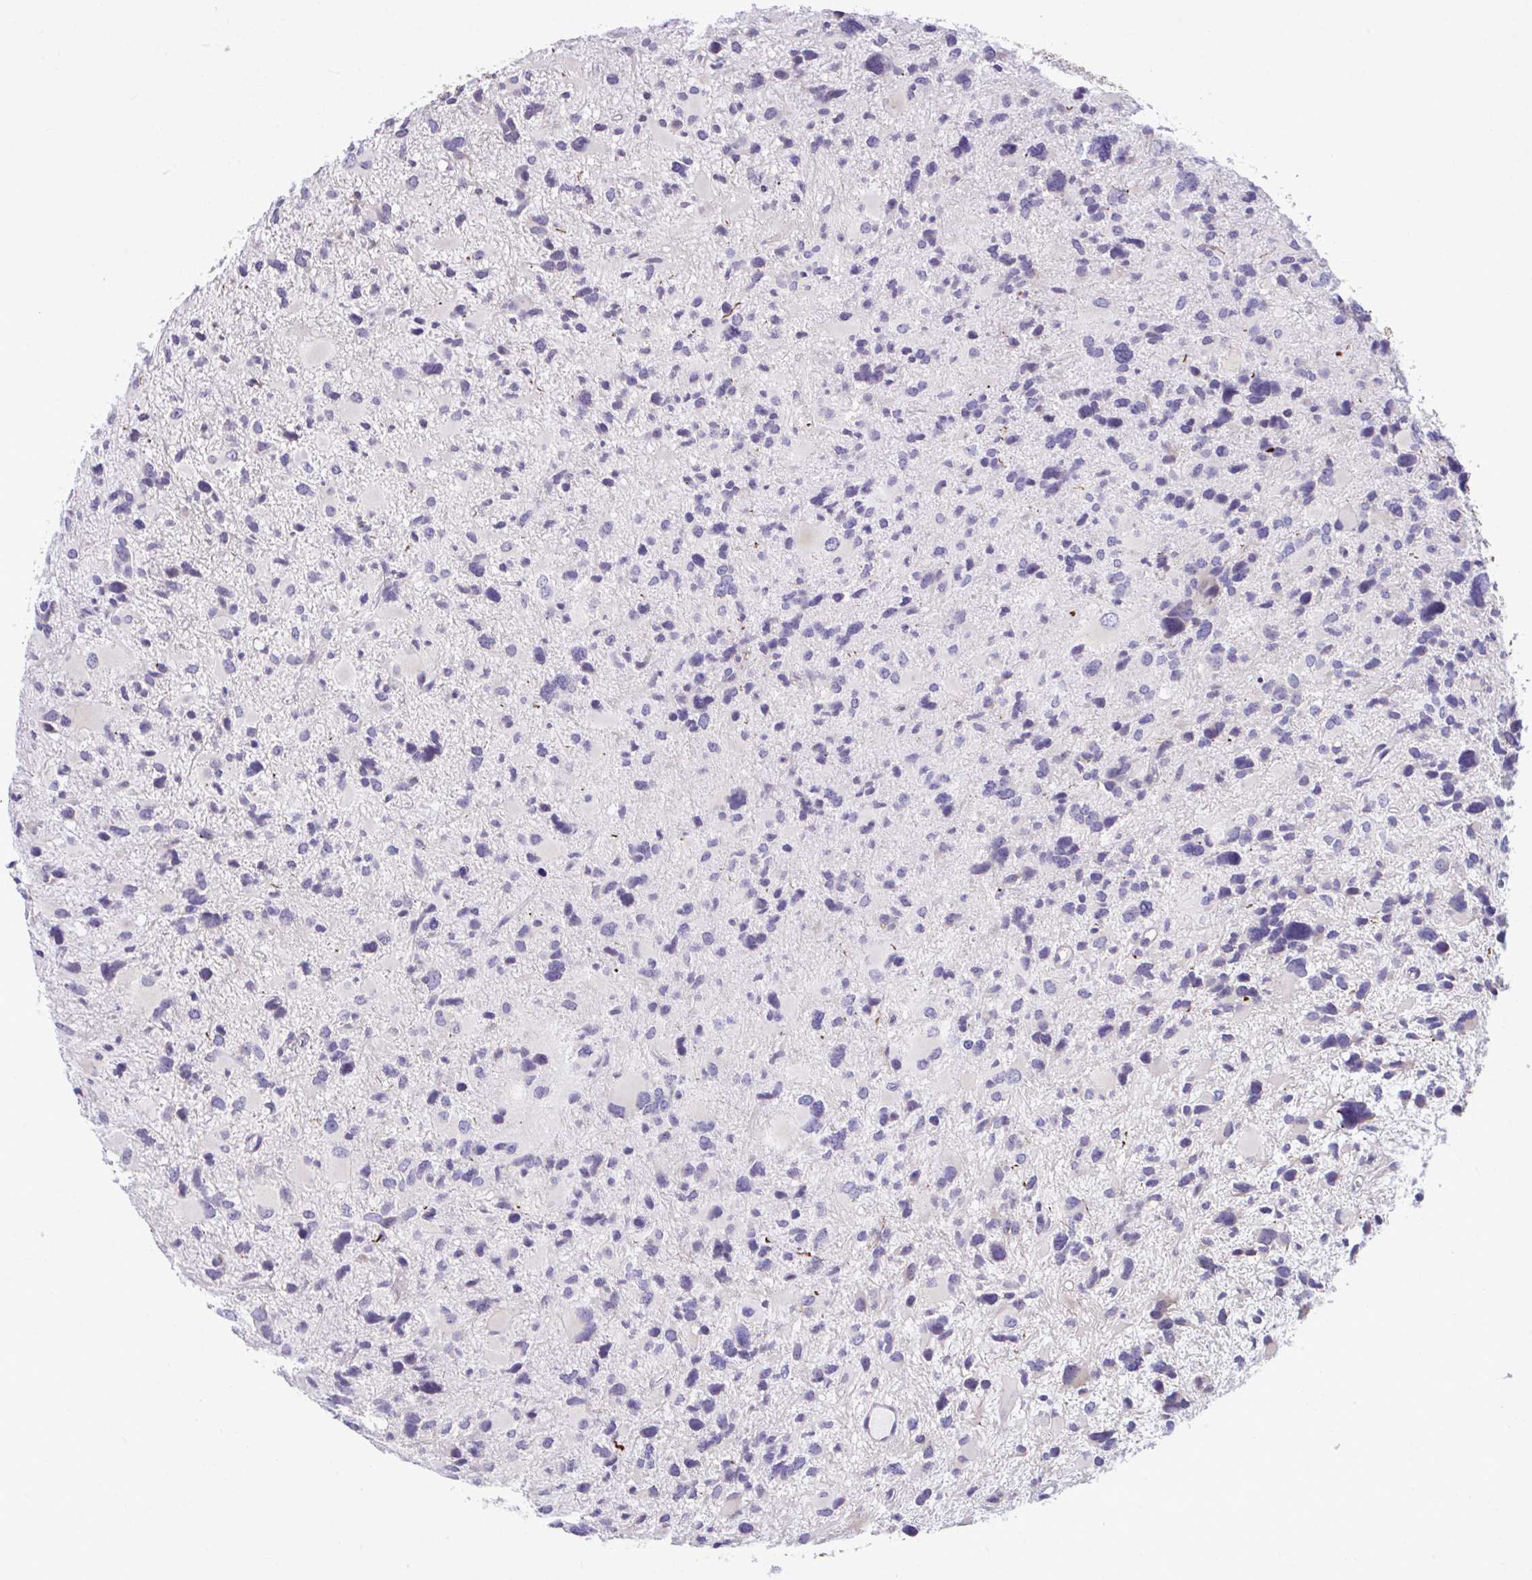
{"staining": {"intensity": "negative", "quantity": "none", "location": "none"}, "tissue": "glioma", "cell_type": "Tumor cells", "image_type": "cancer", "snomed": [{"axis": "morphology", "description": "Glioma, malignant, High grade"}, {"axis": "topography", "description": "Brain"}], "caption": "Glioma was stained to show a protein in brown. There is no significant expression in tumor cells. (DAB IHC, high magnification).", "gene": "PIGK", "patient": {"sex": "female", "age": 11}}